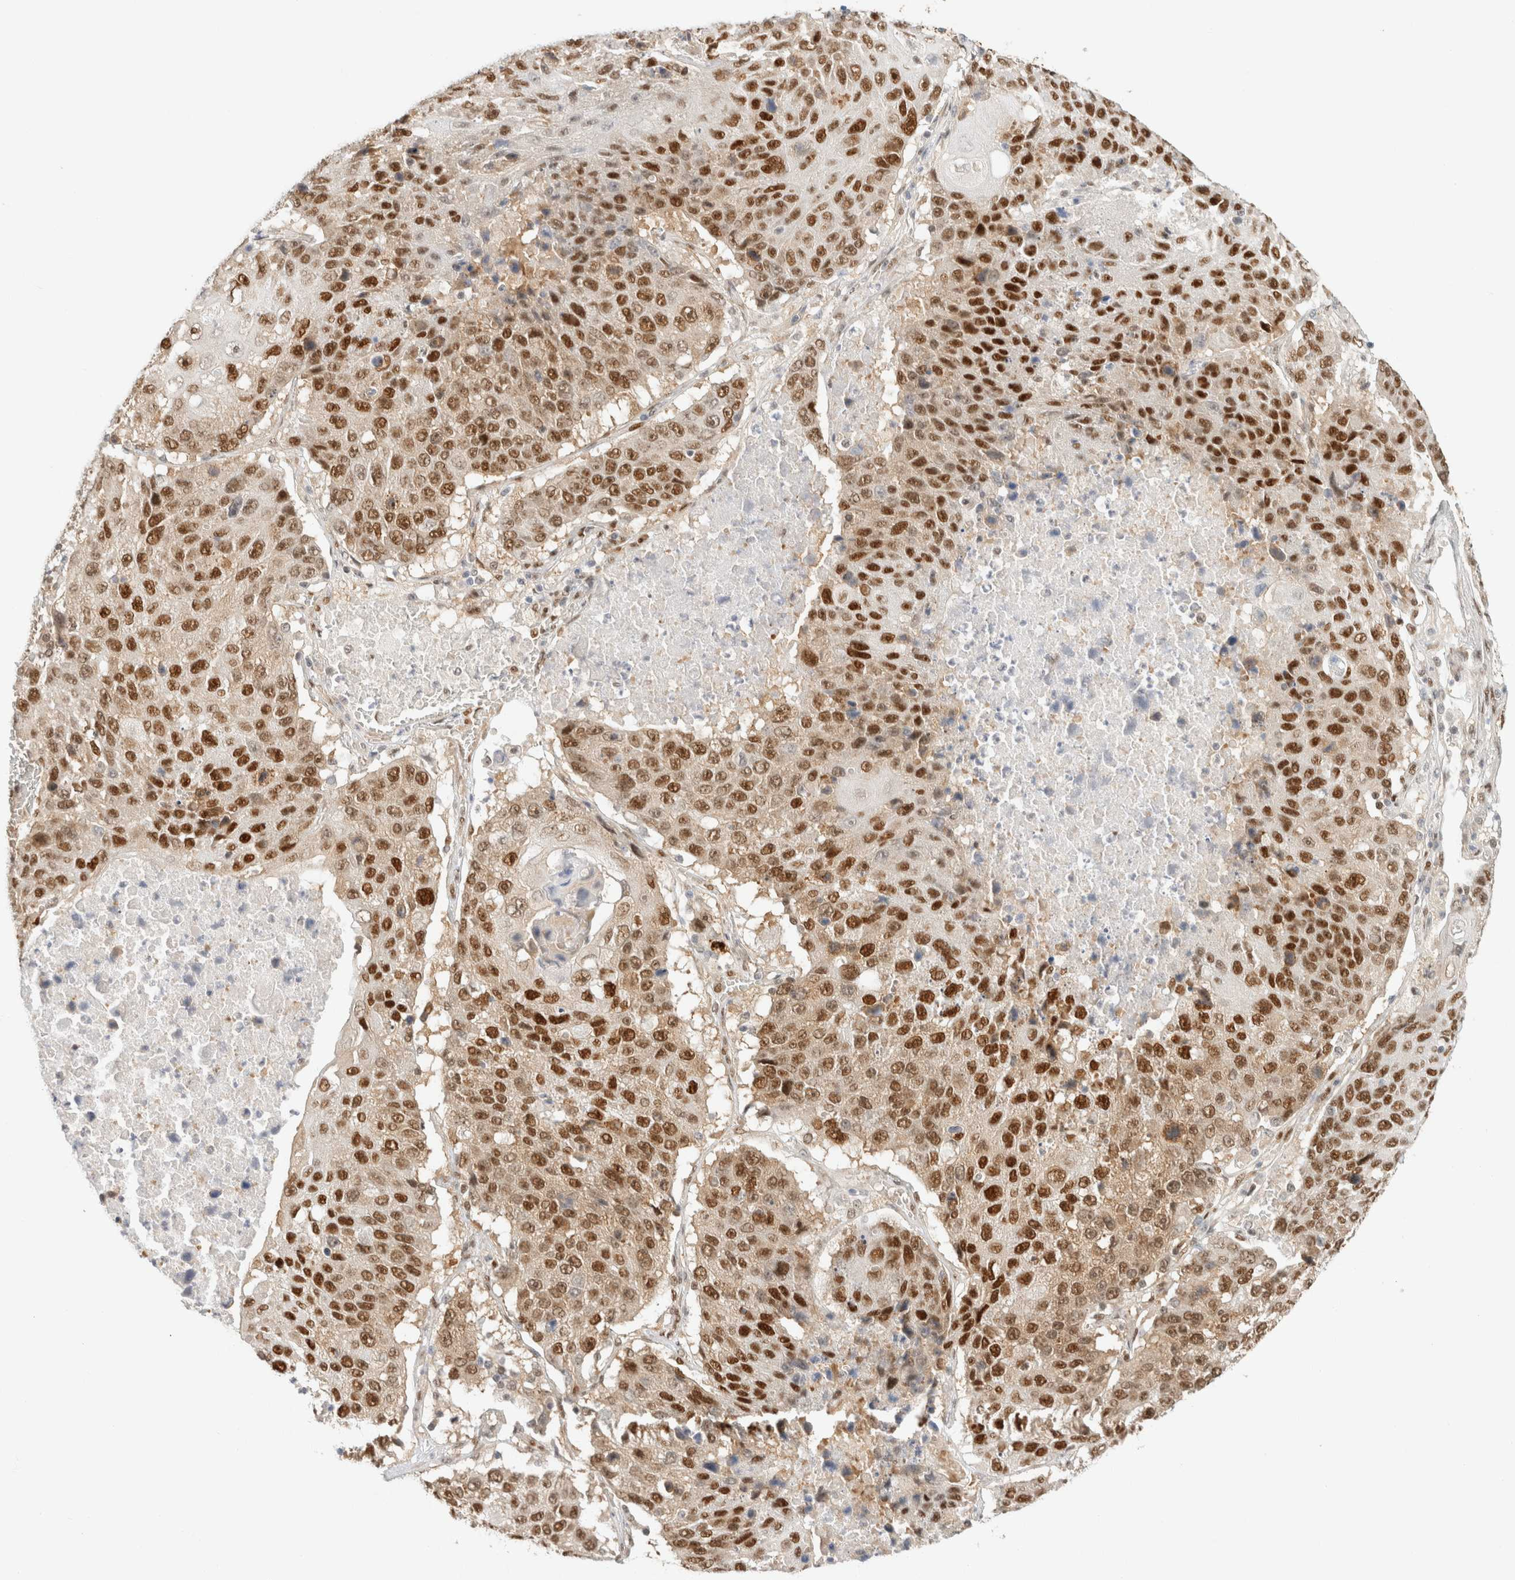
{"staining": {"intensity": "strong", "quantity": ">75%", "location": "nuclear"}, "tissue": "lung cancer", "cell_type": "Tumor cells", "image_type": "cancer", "snomed": [{"axis": "morphology", "description": "Squamous cell carcinoma, NOS"}, {"axis": "topography", "description": "Lung"}], "caption": "The photomicrograph demonstrates a brown stain indicating the presence of a protein in the nuclear of tumor cells in squamous cell carcinoma (lung).", "gene": "ZNF768", "patient": {"sex": "male", "age": 61}}